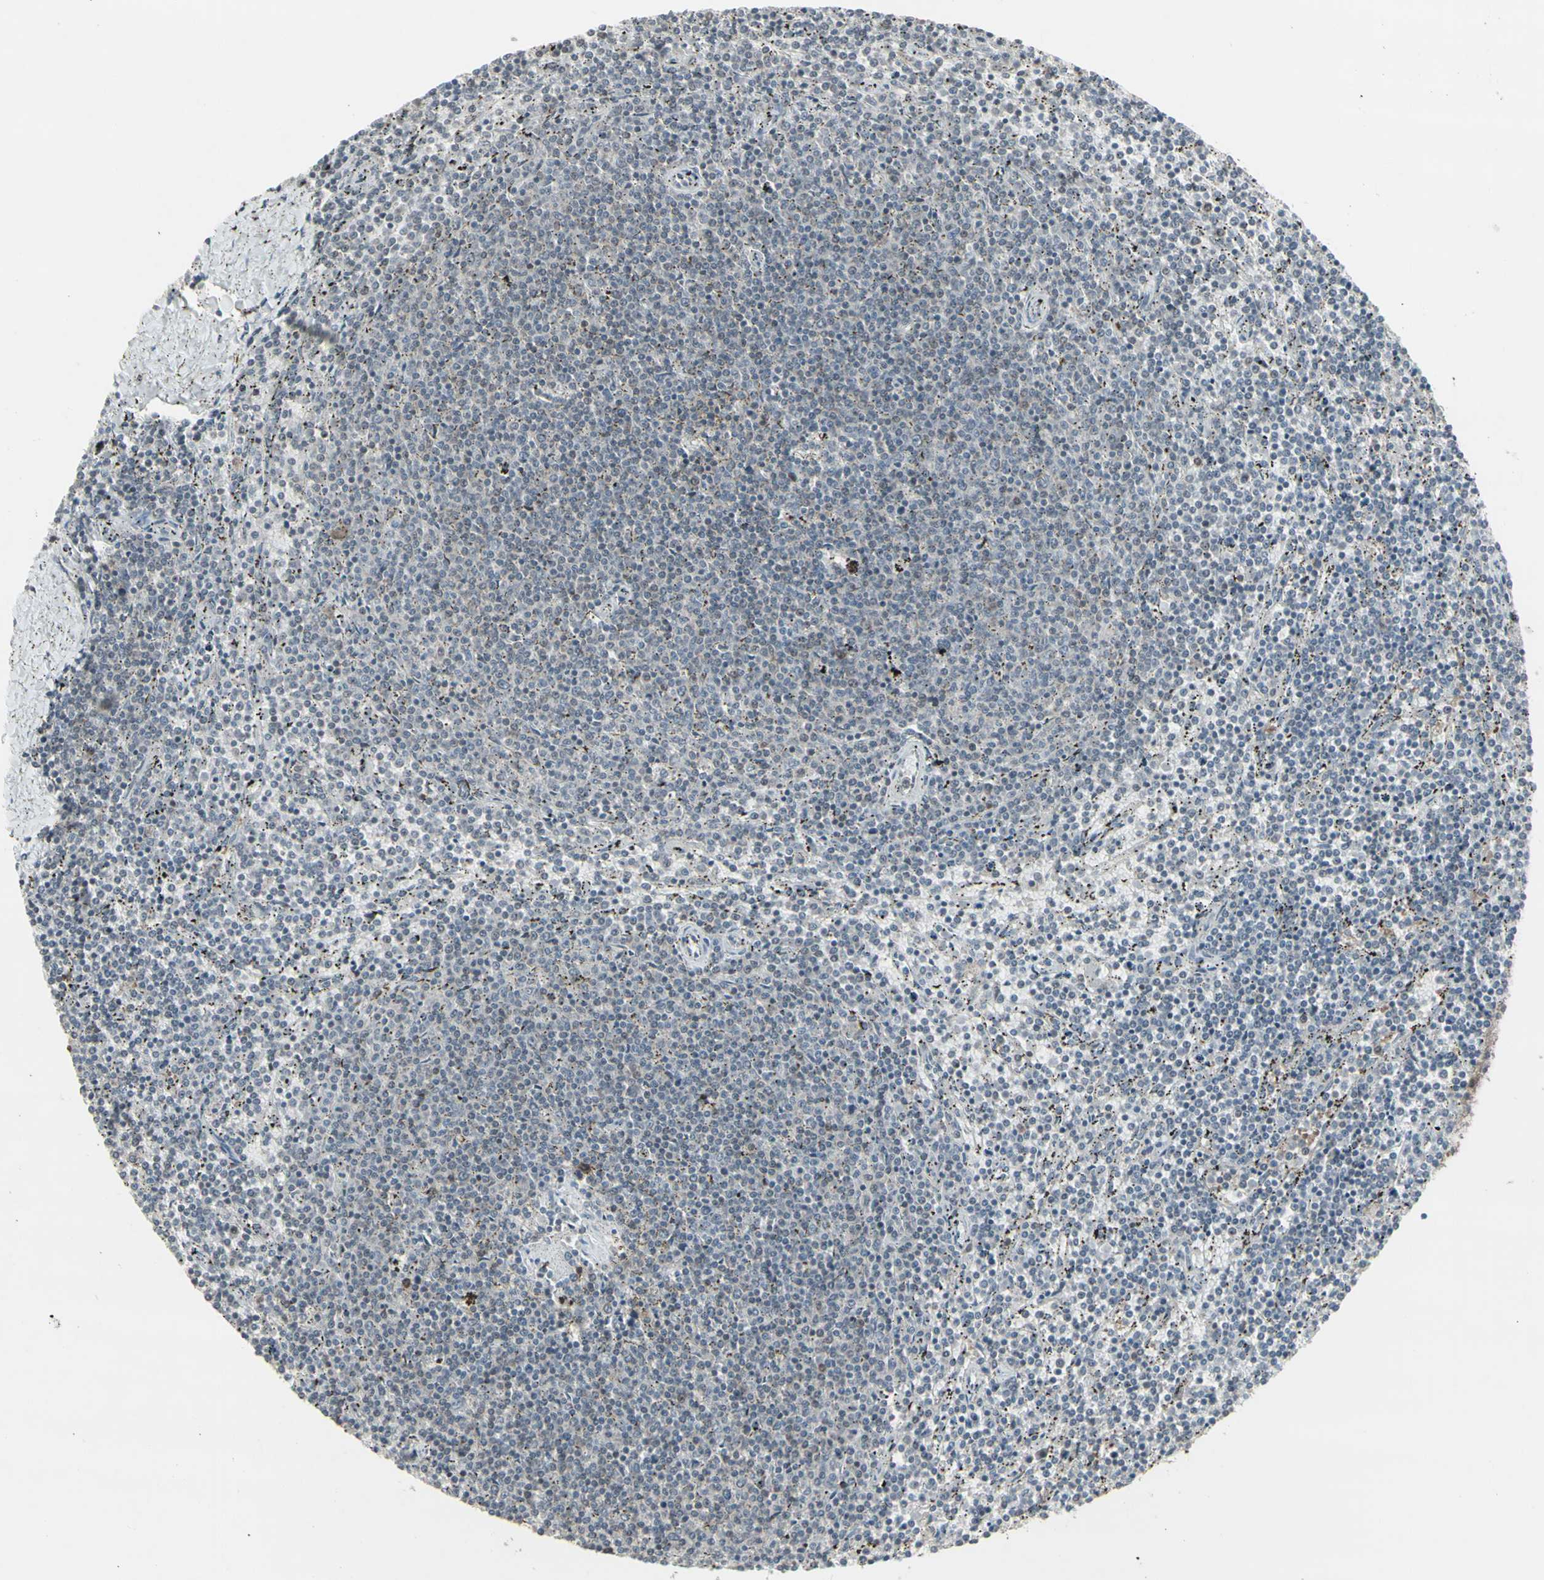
{"staining": {"intensity": "negative", "quantity": "none", "location": "none"}, "tissue": "lymphoma", "cell_type": "Tumor cells", "image_type": "cancer", "snomed": [{"axis": "morphology", "description": "Malignant lymphoma, non-Hodgkin's type, Low grade"}, {"axis": "topography", "description": "Spleen"}], "caption": "Immunohistochemistry of low-grade malignant lymphoma, non-Hodgkin's type exhibits no staining in tumor cells.", "gene": "SAMSN1", "patient": {"sex": "female", "age": 50}}